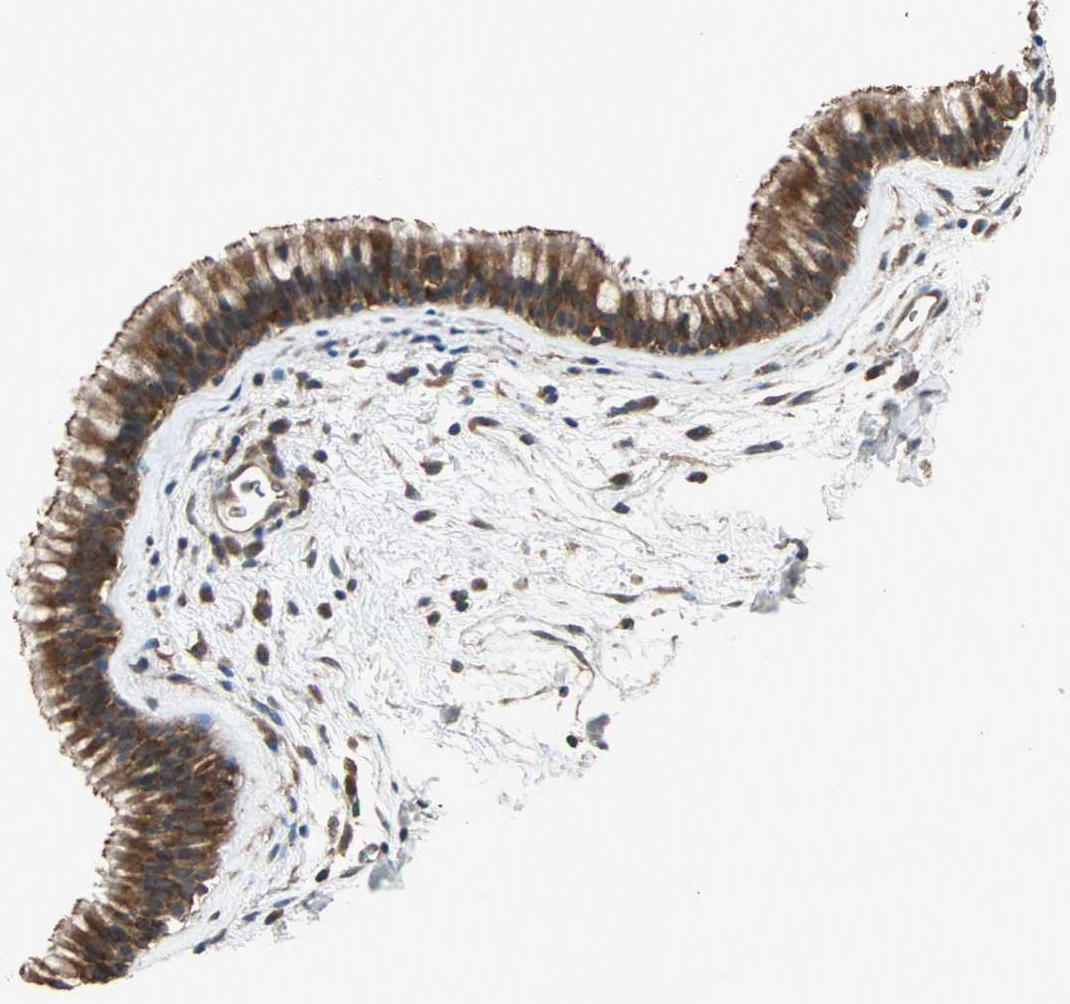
{"staining": {"intensity": "strong", "quantity": ">75%", "location": "cytoplasmic/membranous"}, "tissue": "nasopharynx", "cell_type": "Respiratory epithelial cells", "image_type": "normal", "snomed": [{"axis": "morphology", "description": "Normal tissue, NOS"}, {"axis": "morphology", "description": "Inflammation, NOS"}, {"axis": "topography", "description": "Nasopharynx"}], "caption": "A brown stain labels strong cytoplasmic/membranous expression of a protein in respiratory epithelial cells of normal human nasopharynx. (Stains: DAB in brown, nuclei in blue, Microscopy: brightfield microscopy at high magnification).", "gene": "UBAC1", "patient": {"sex": "male", "age": 48}}